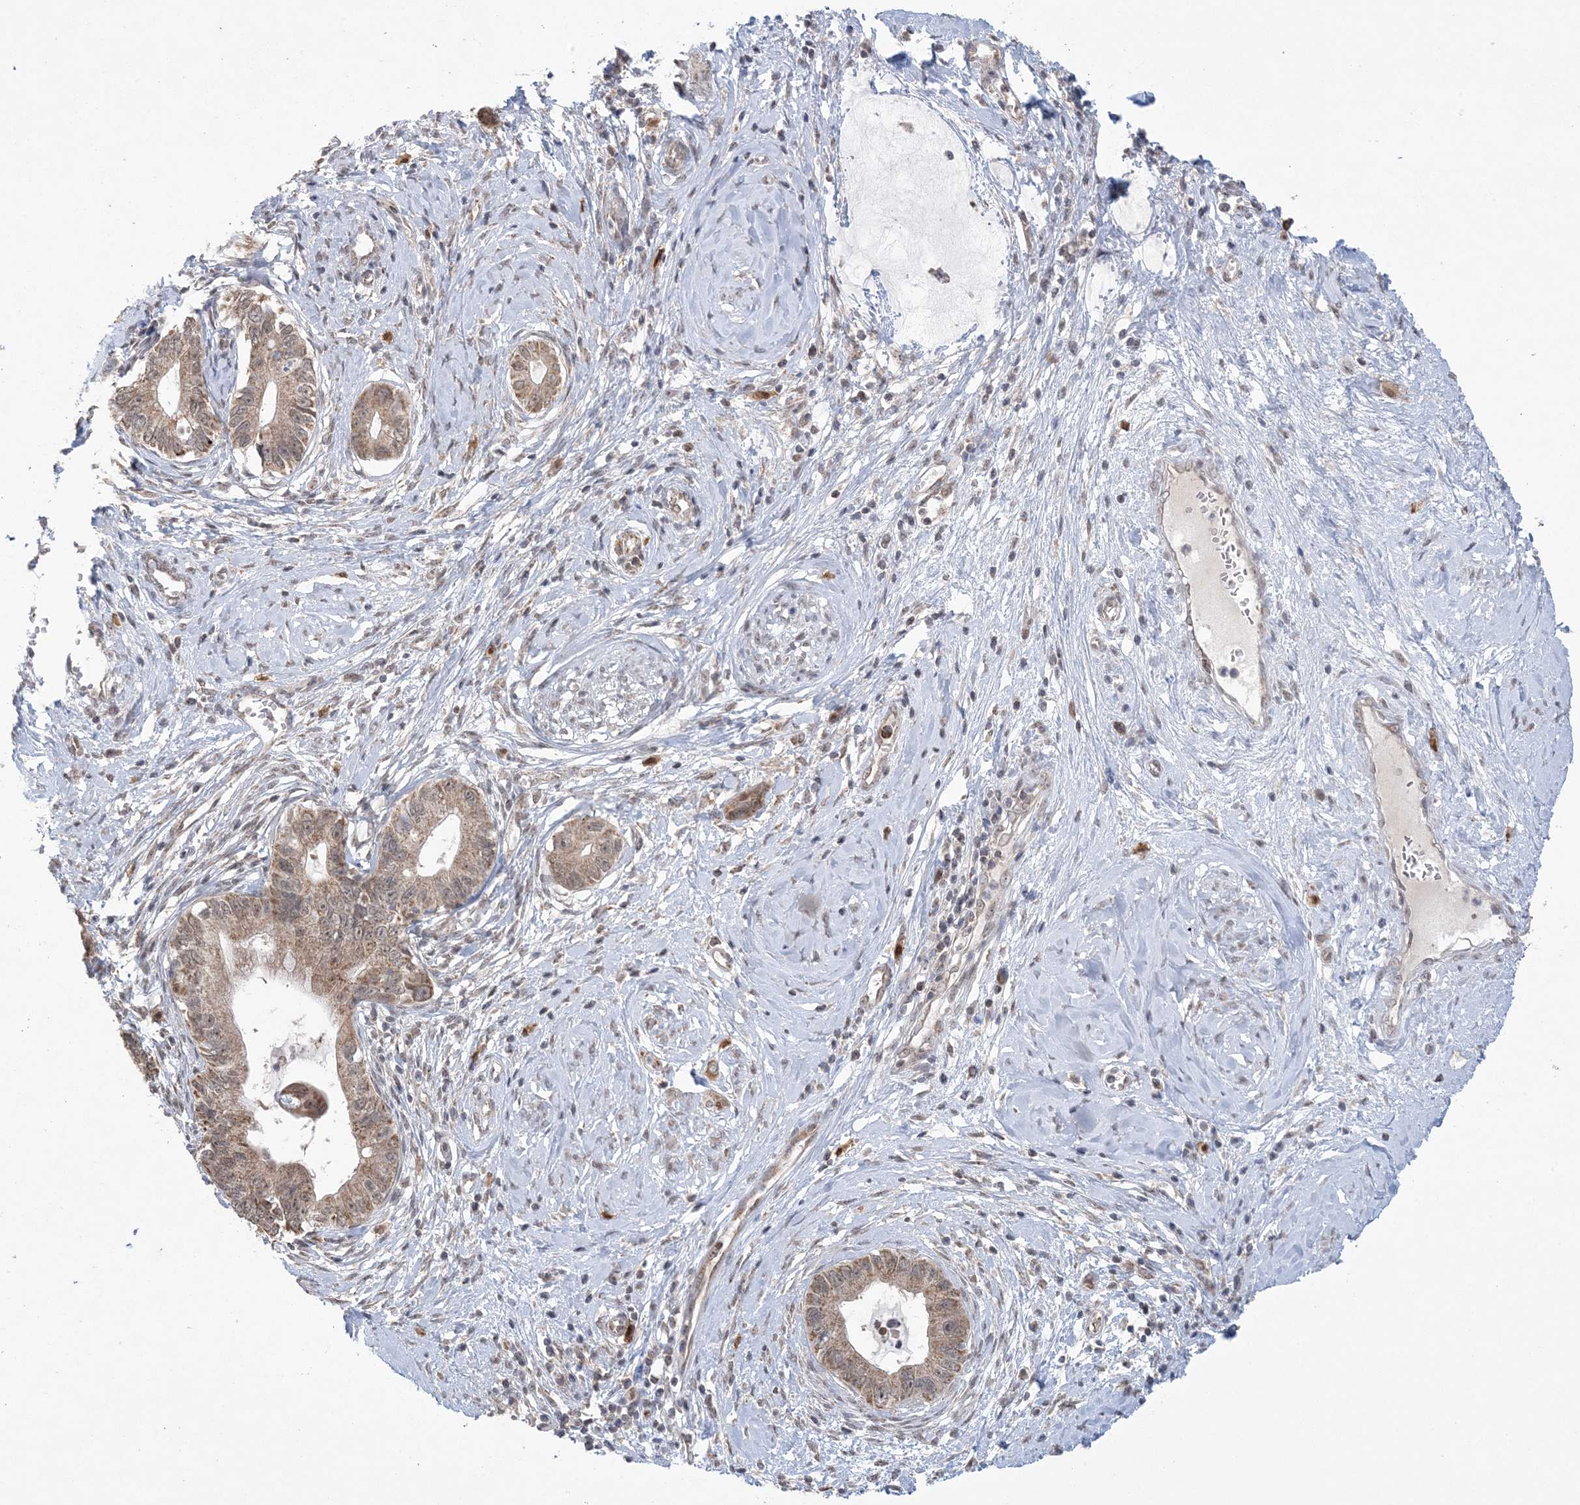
{"staining": {"intensity": "moderate", "quantity": ">75%", "location": "cytoplasmic/membranous"}, "tissue": "cervical cancer", "cell_type": "Tumor cells", "image_type": "cancer", "snomed": [{"axis": "morphology", "description": "Adenocarcinoma, NOS"}, {"axis": "topography", "description": "Cervix"}], "caption": "Protein expression analysis of cervical cancer (adenocarcinoma) exhibits moderate cytoplasmic/membranous positivity in approximately >75% of tumor cells.", "gene": "TRMT10C", "patient": {"sex": "female", "age": 44}}